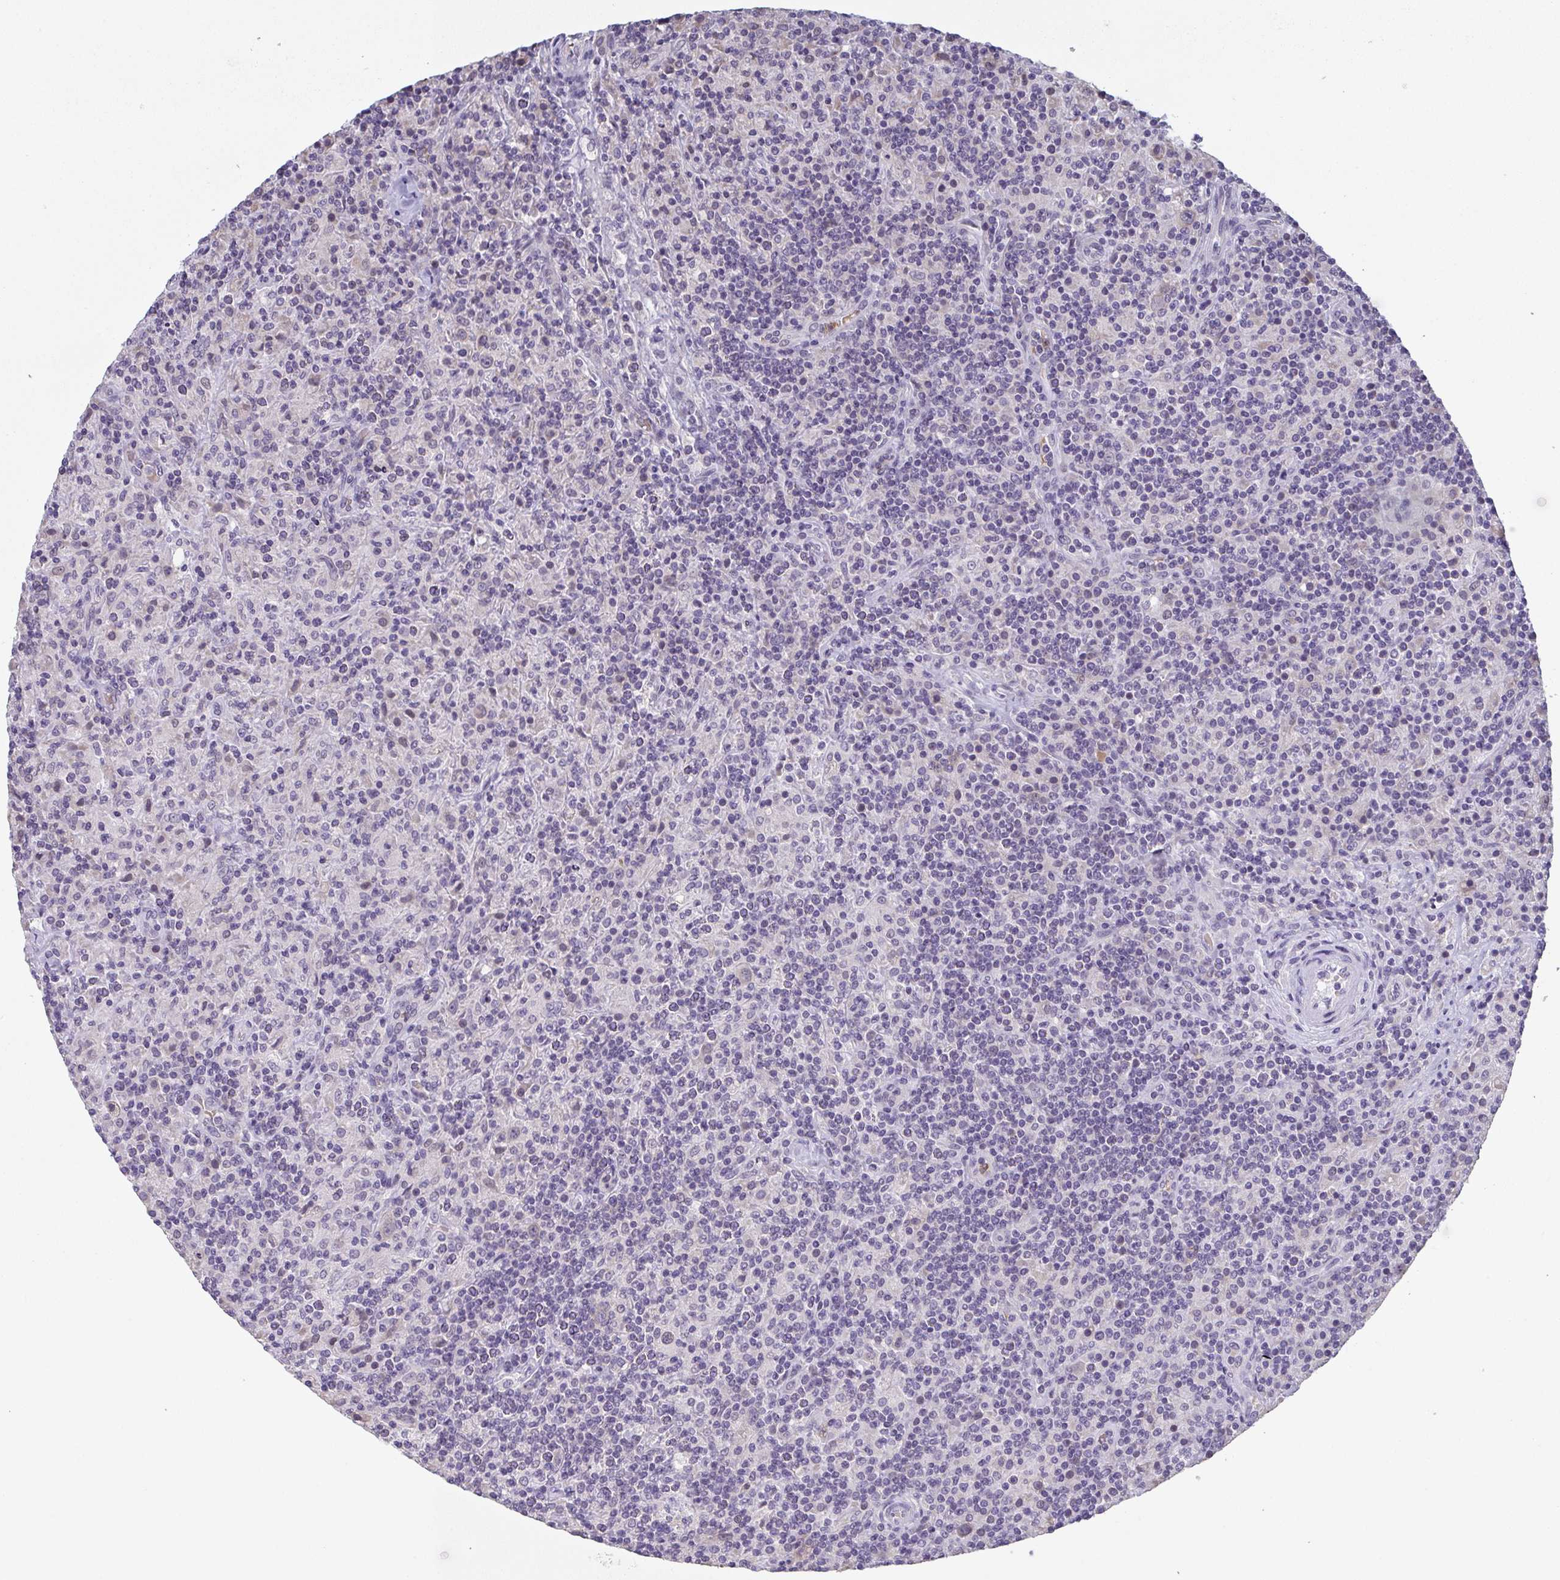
{"staining": {"intensity": "weak", "quantity": "<25%", "location": "cytoplasmic/membranous"}, "tissue": "lymphoma", "cell_type": "Tumor cells", "image_type": "cancer", "snomed": [{"axis": "morphology", "description": "Hodgkin's disease, NOS"}, {"axis": "topography", "description": "Lymph node"}], "caption": "DAB immunohistochemical staining of human Hodgkin's disease shows no significant staining in tumor cells. Brightfield microscopy of immunohistochemistry (IHC) stained with DAB (3,3'-diaminobenzidine) (brown) and hematoxylin (blue), captured at high magnification.", "gene": "RIOK1", "patient": {"sex": "male", "age": 70}}